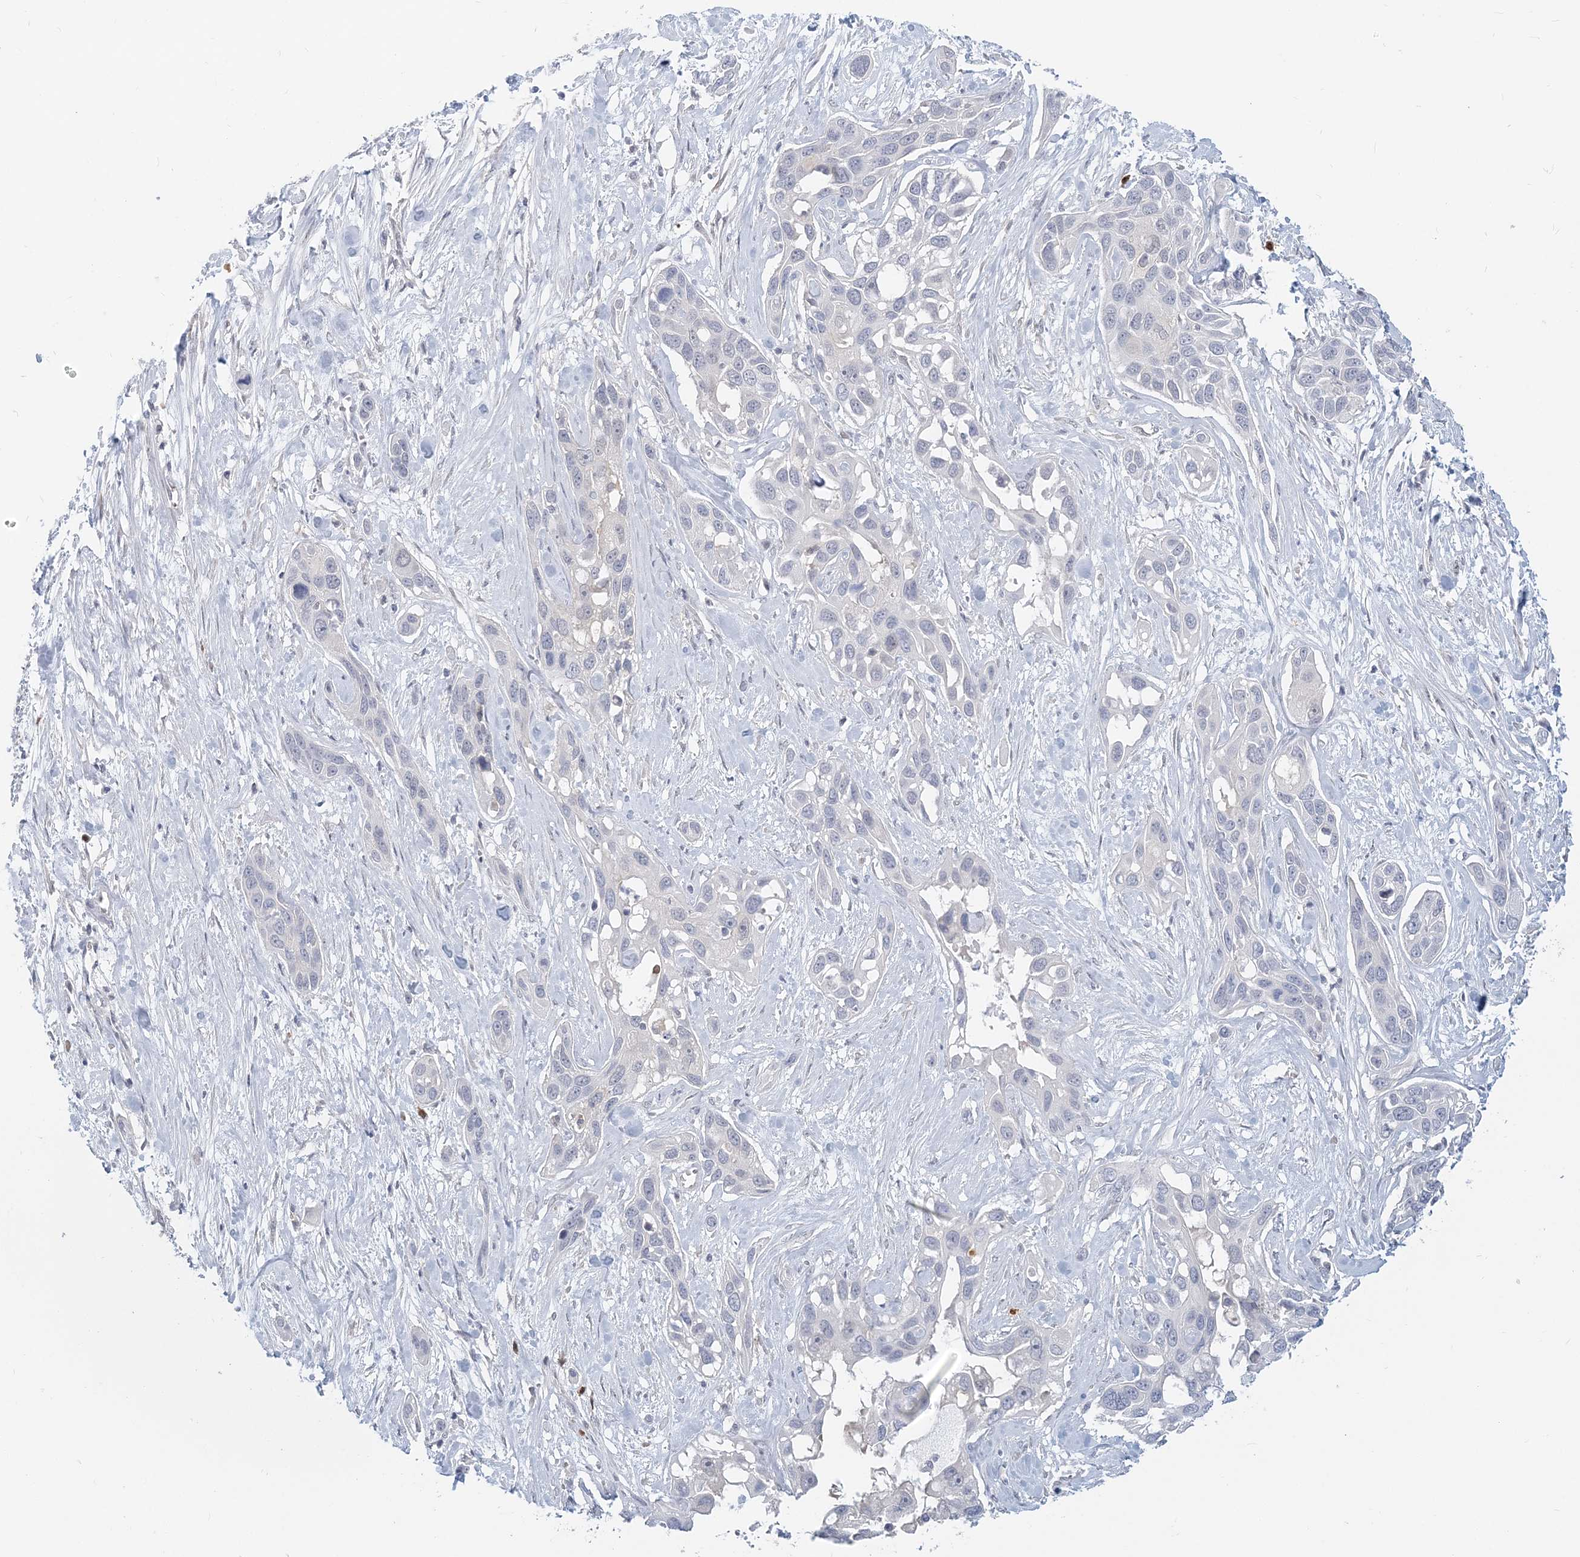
{"staining": {"intensity": "negative", "quantity": "none", "location": "none"}, "tissue": "pancreatic cancer", "cell_type": "Tumor cells", "image_type": "cancer", "snomed": [{"axis": "morphology", "description": "Adenocarcinoma, NOS"}, {"axis": "topography", "description": "Pancreas"}], "caption": "Adenocarcinoma (pancreatic) was stained to show a protein in brown. There is no significant expression in tumor cells. (Stains: DAB IHC with hematoxylin counter stain, Microscopy: brightfield microscopy at high magnification).", "gene": "GMPPA", "patient": {"sex": "female", "age": 60}}